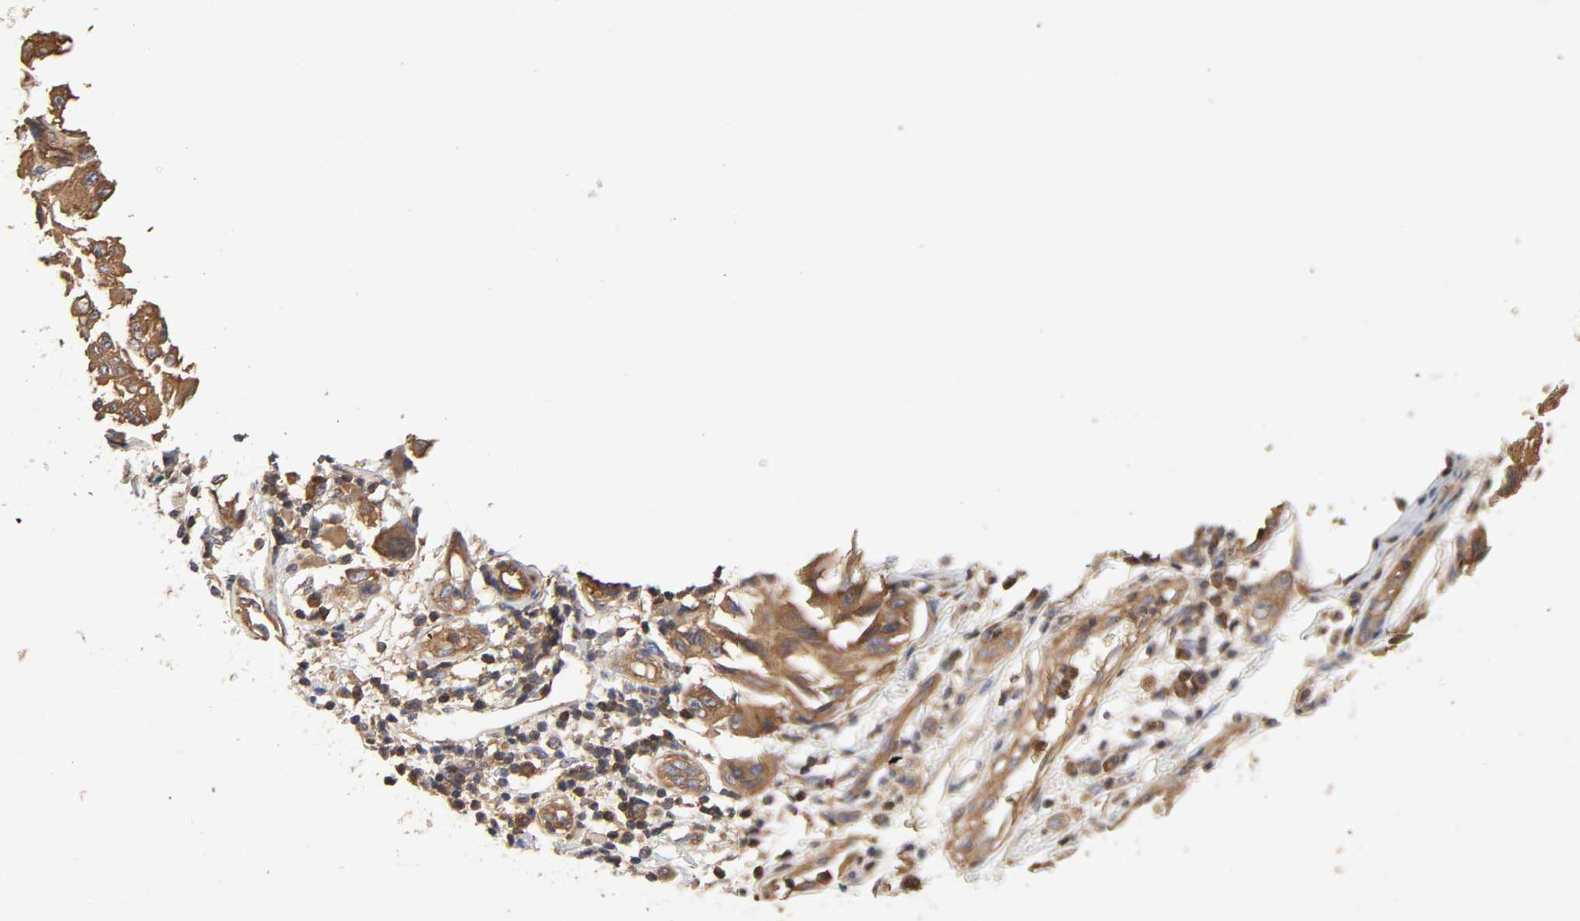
{"staining": {"intensity": "moderate", "quantity": ">75%", "location": "cytoplasmic/membranous"}, "tissue": "melanoma", "cell_type": "Tumor cells", "image_type": "cancer", "snomed": [{"axis": "morphology", "description": "Malignant melanoma, NOS"}, {"axis": "topography", "description": "Skin"}], "caption": "Immunohistochemistry micrograph of human melanoma stained for a protein (brown), which exhibits medium levels of moderate cytoplasmic/membranous staining in approximately >75% of tumor cells.", "gene": "LAMTOR2", "patient": {"sex": "male", "age": 30}}